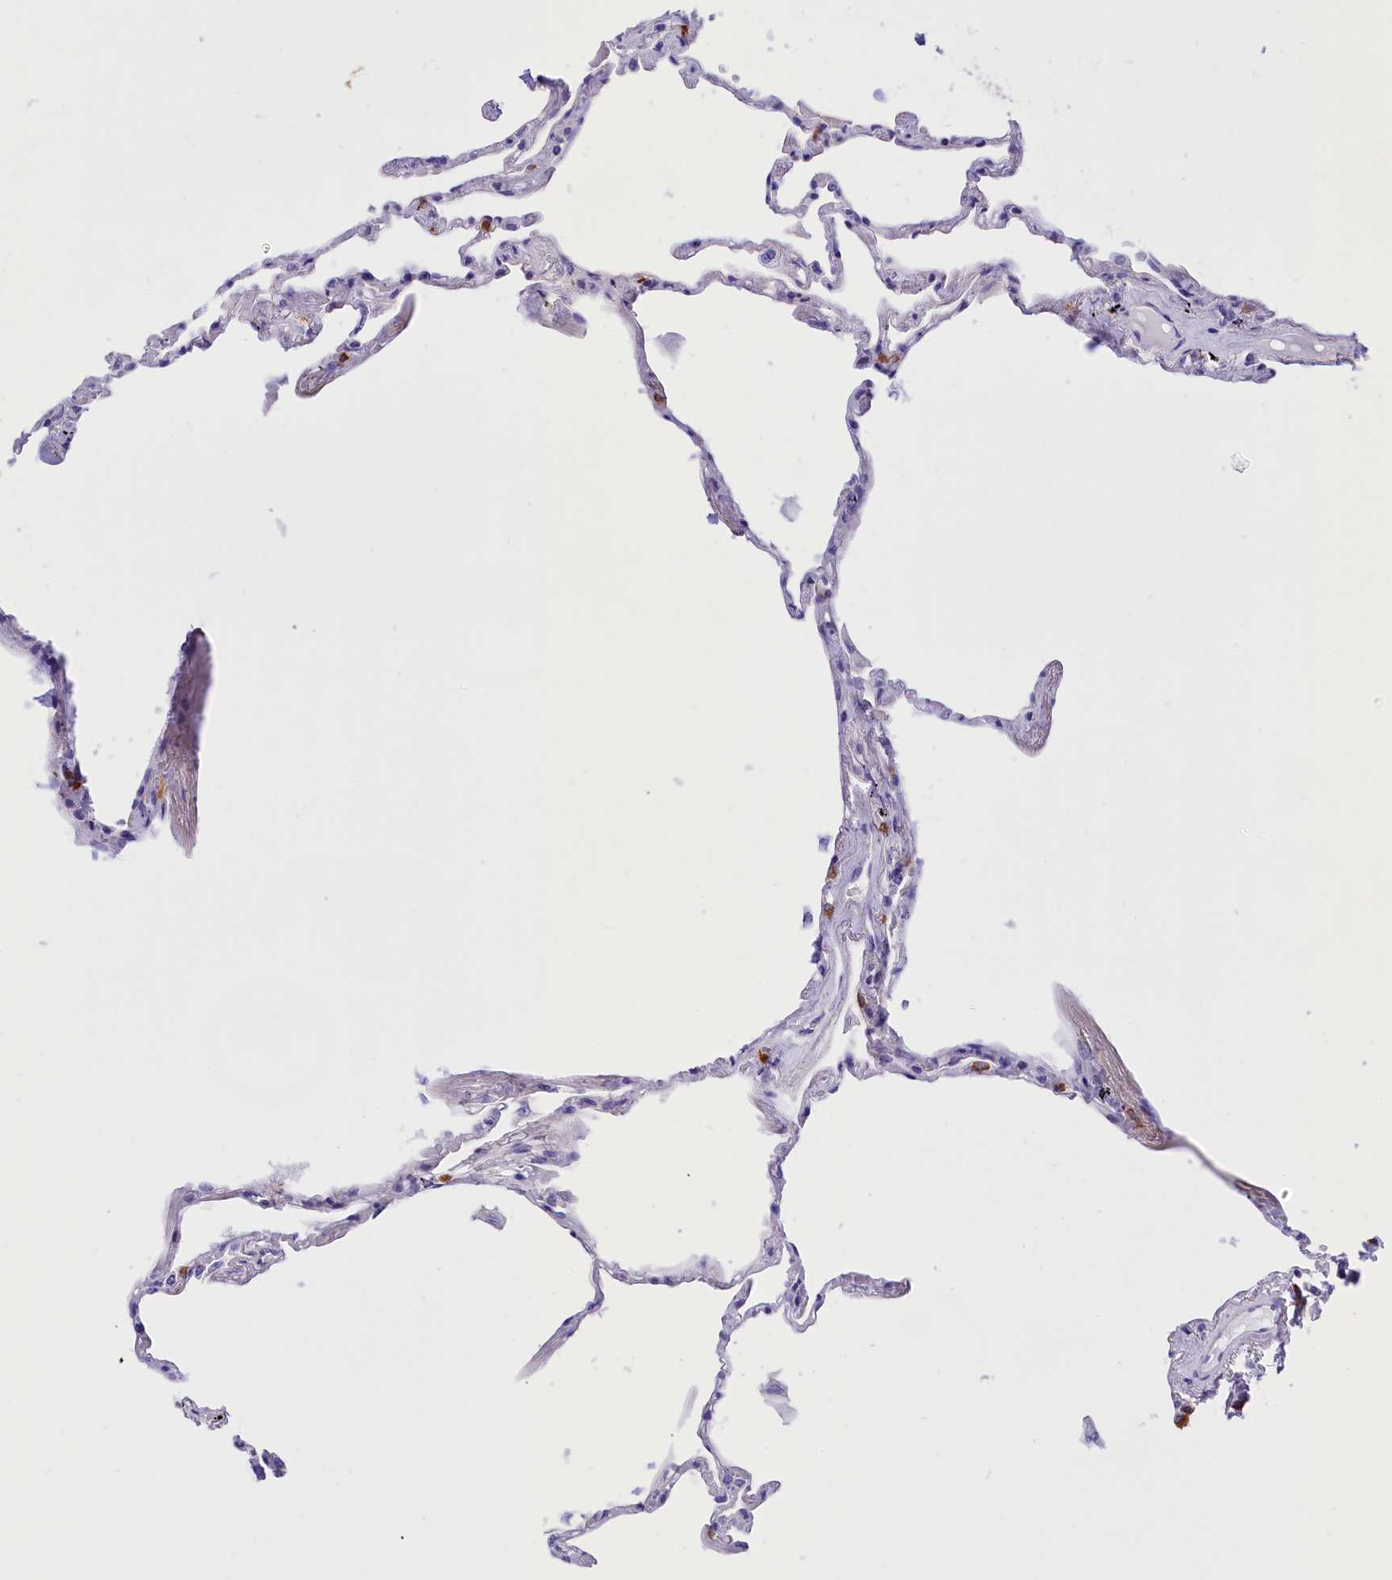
{"staining": {"intensity": "moderate", "quantity": "<25%", "location": "cytoplasmic/membranous"}, "tissue": "lung", "cell_type": "Alveolar cells", "image_type": "normal", "snomed": [{"axis": "morphology", "description": "Normal tissue, NOS"}, {"axis": "topography", "description": "Lung"}], "caption": "Immunohistochemical staining of unremarkable lung reveals <25% levels of moderate cytoplasmic/membranous protein positivity in approximately <25% of alveolar cells.", "gene": "COL6A5", "patient": {"sex": "female", "age": 67}}